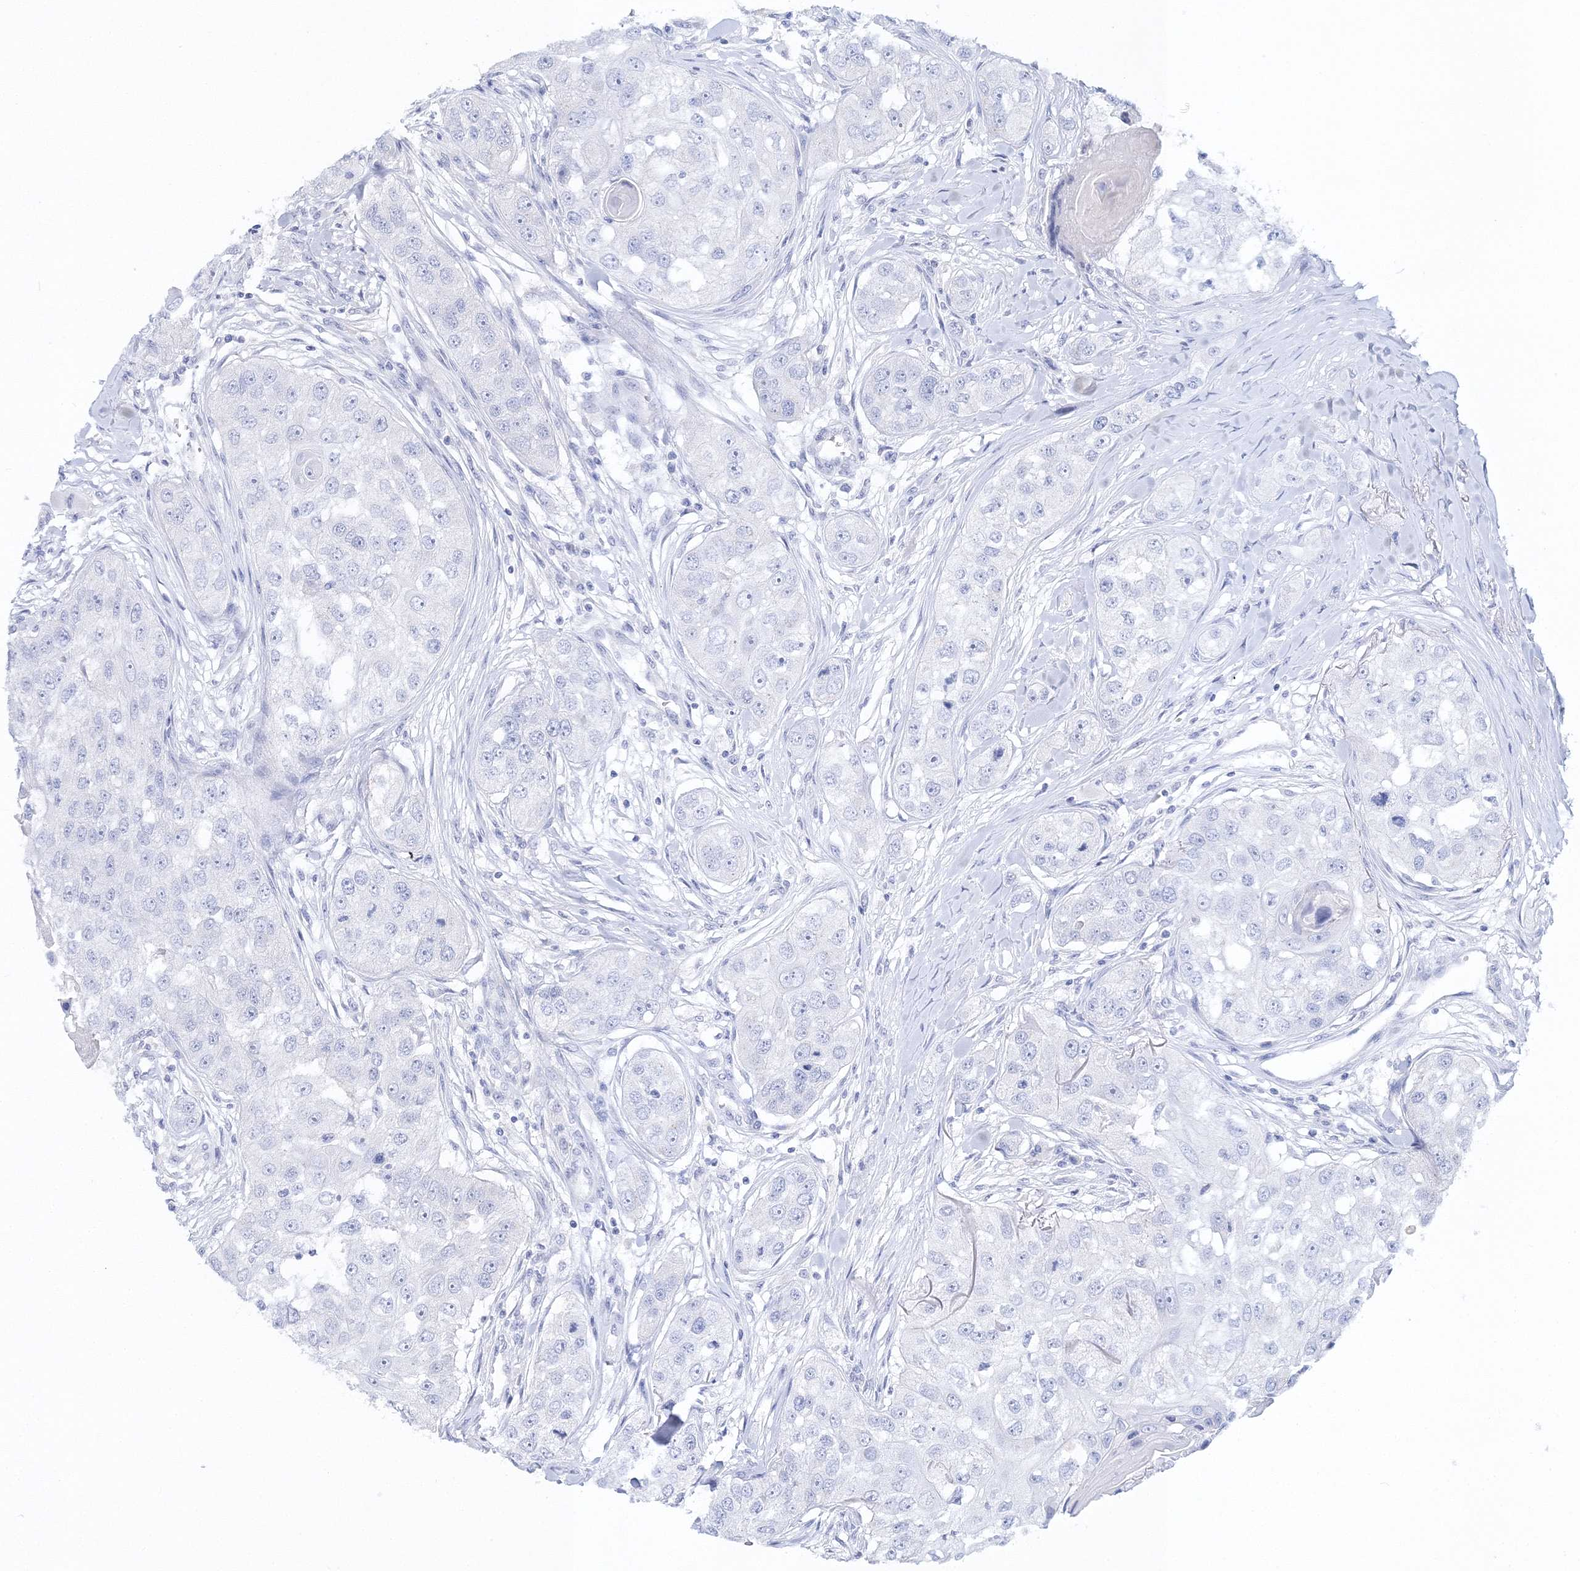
{"staining": {"intensity": "negative", "quantity": "none", "location": "none"}, "tissue": "head and neck cancer", "cell_type": "Tumor cells", "image_type": "cancer", "snomed": [{"axis": "morphology", "description": "Normal tissue, NOS"}, {"axis": "morphology", "description": "Squamous cell carcinoma, NOS"}, {"axis": "topography", "description": "Skeletal muscle"}, {"axis": "topography", "description": "Head-Neck"}], "caption": "This is an immunohistochemistry (IHC) image of head and neck cancer (squamous cell carcinoma). There is no staining in tumor cells.", "gene": "MYOZ2", "patient": {"sex": "male", "age": 51}}